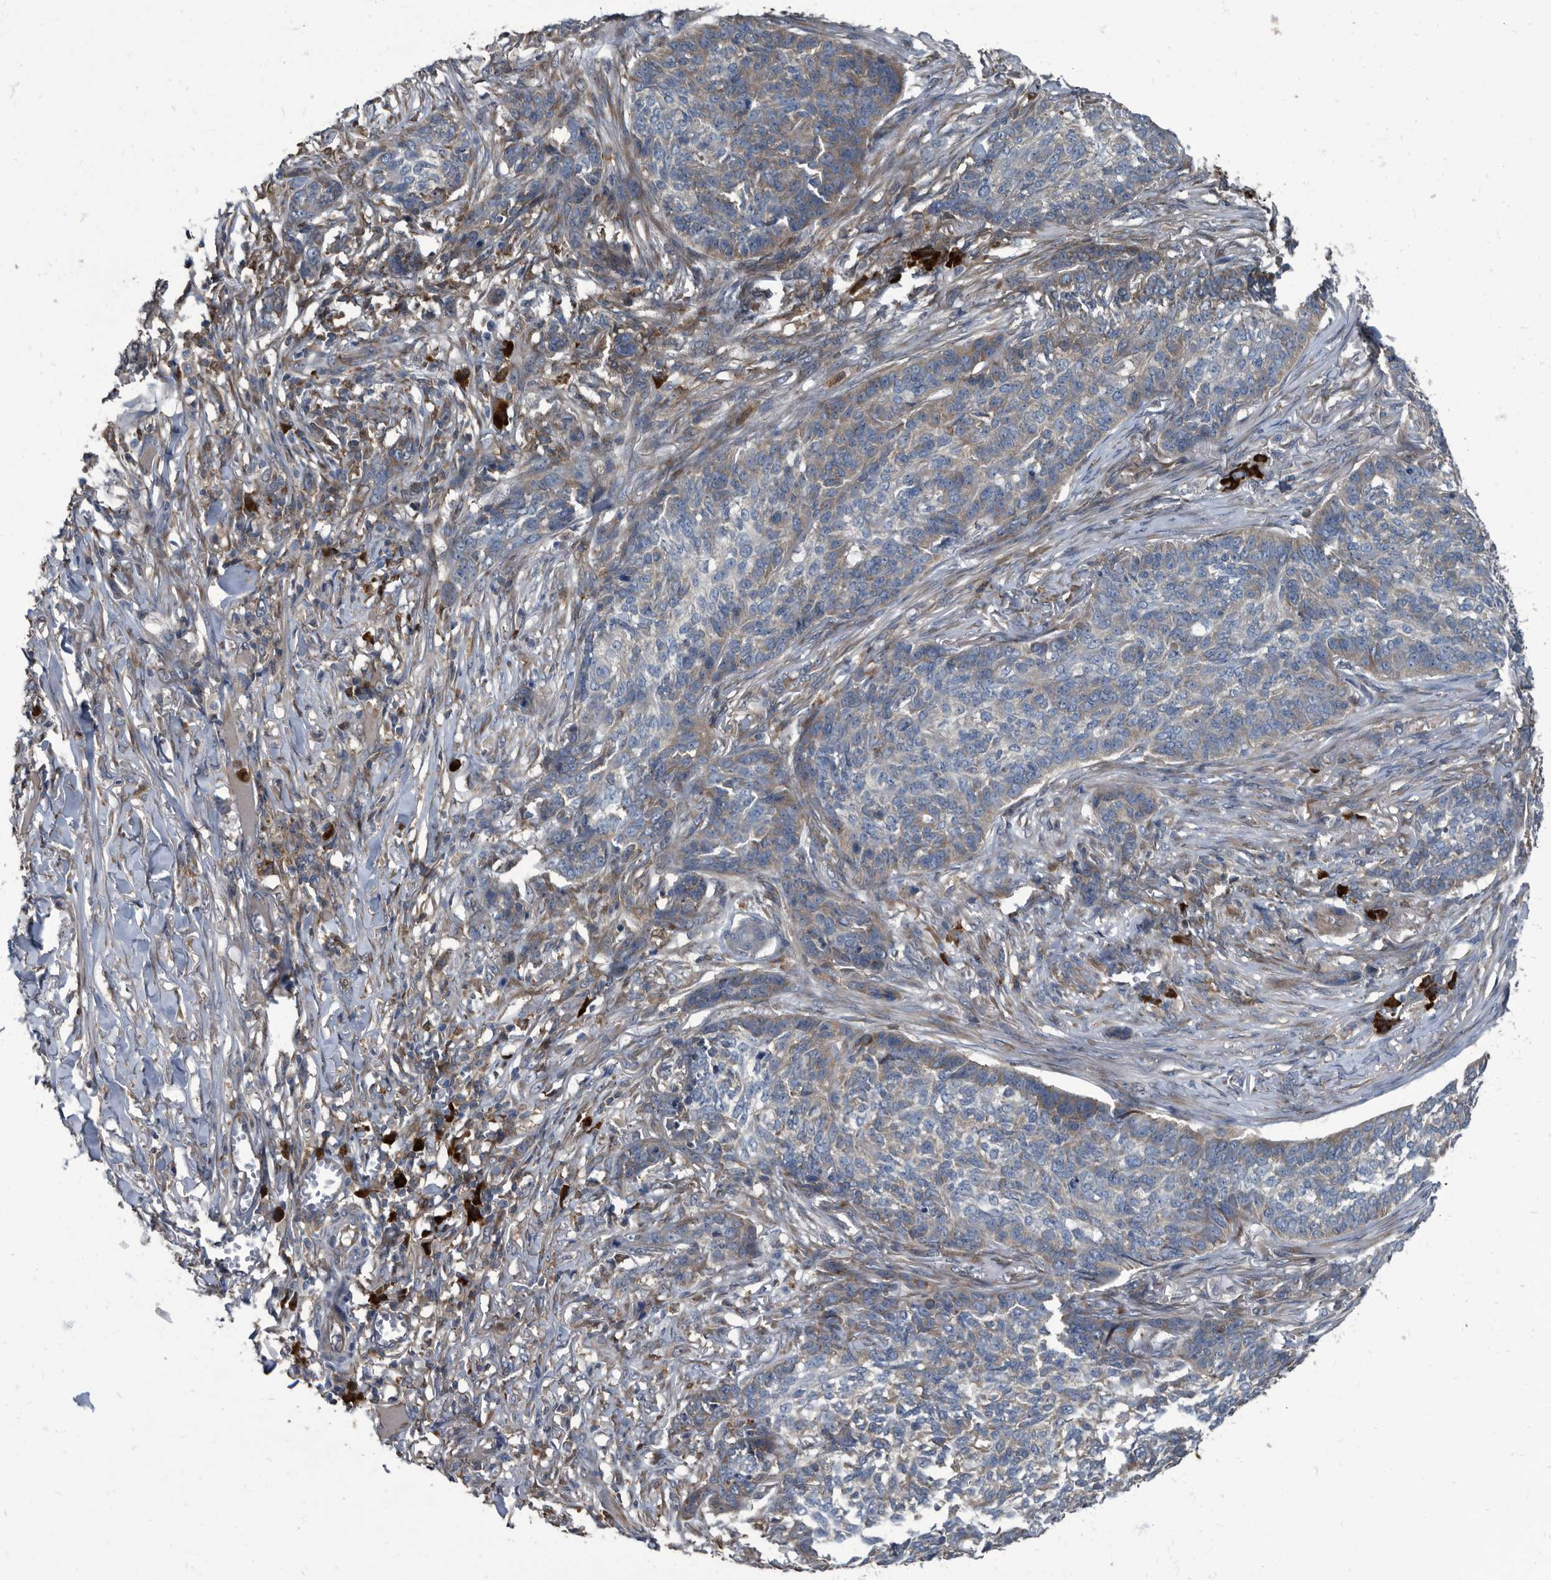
{"staining": {"intensity": "weak", "quantity": "25%-75%", "location": "cytoplasmic/membranous"}, "tissue": "skin cancer", "cell_type": "Tumor cells", "image_type": "cancer", "snomed": [{"axis": "morphology", "description": "Basal cell carcinoma"}, {"axis": "topography", "description": "Skin"}], "caption": "Immunohistochemical staining of skin cancer exhibits low levels of weak cytoplasmic/membranous positivity in approximately 25%-75% of tumor cells. Using DAB (3,3'-diaminobenzidine) (brown) and hematoxylin (blue) stains, captured at high magnification using brightfield microscopy.", "gene": "CDV3", "patient": {"sex": "male", "age": 85}}